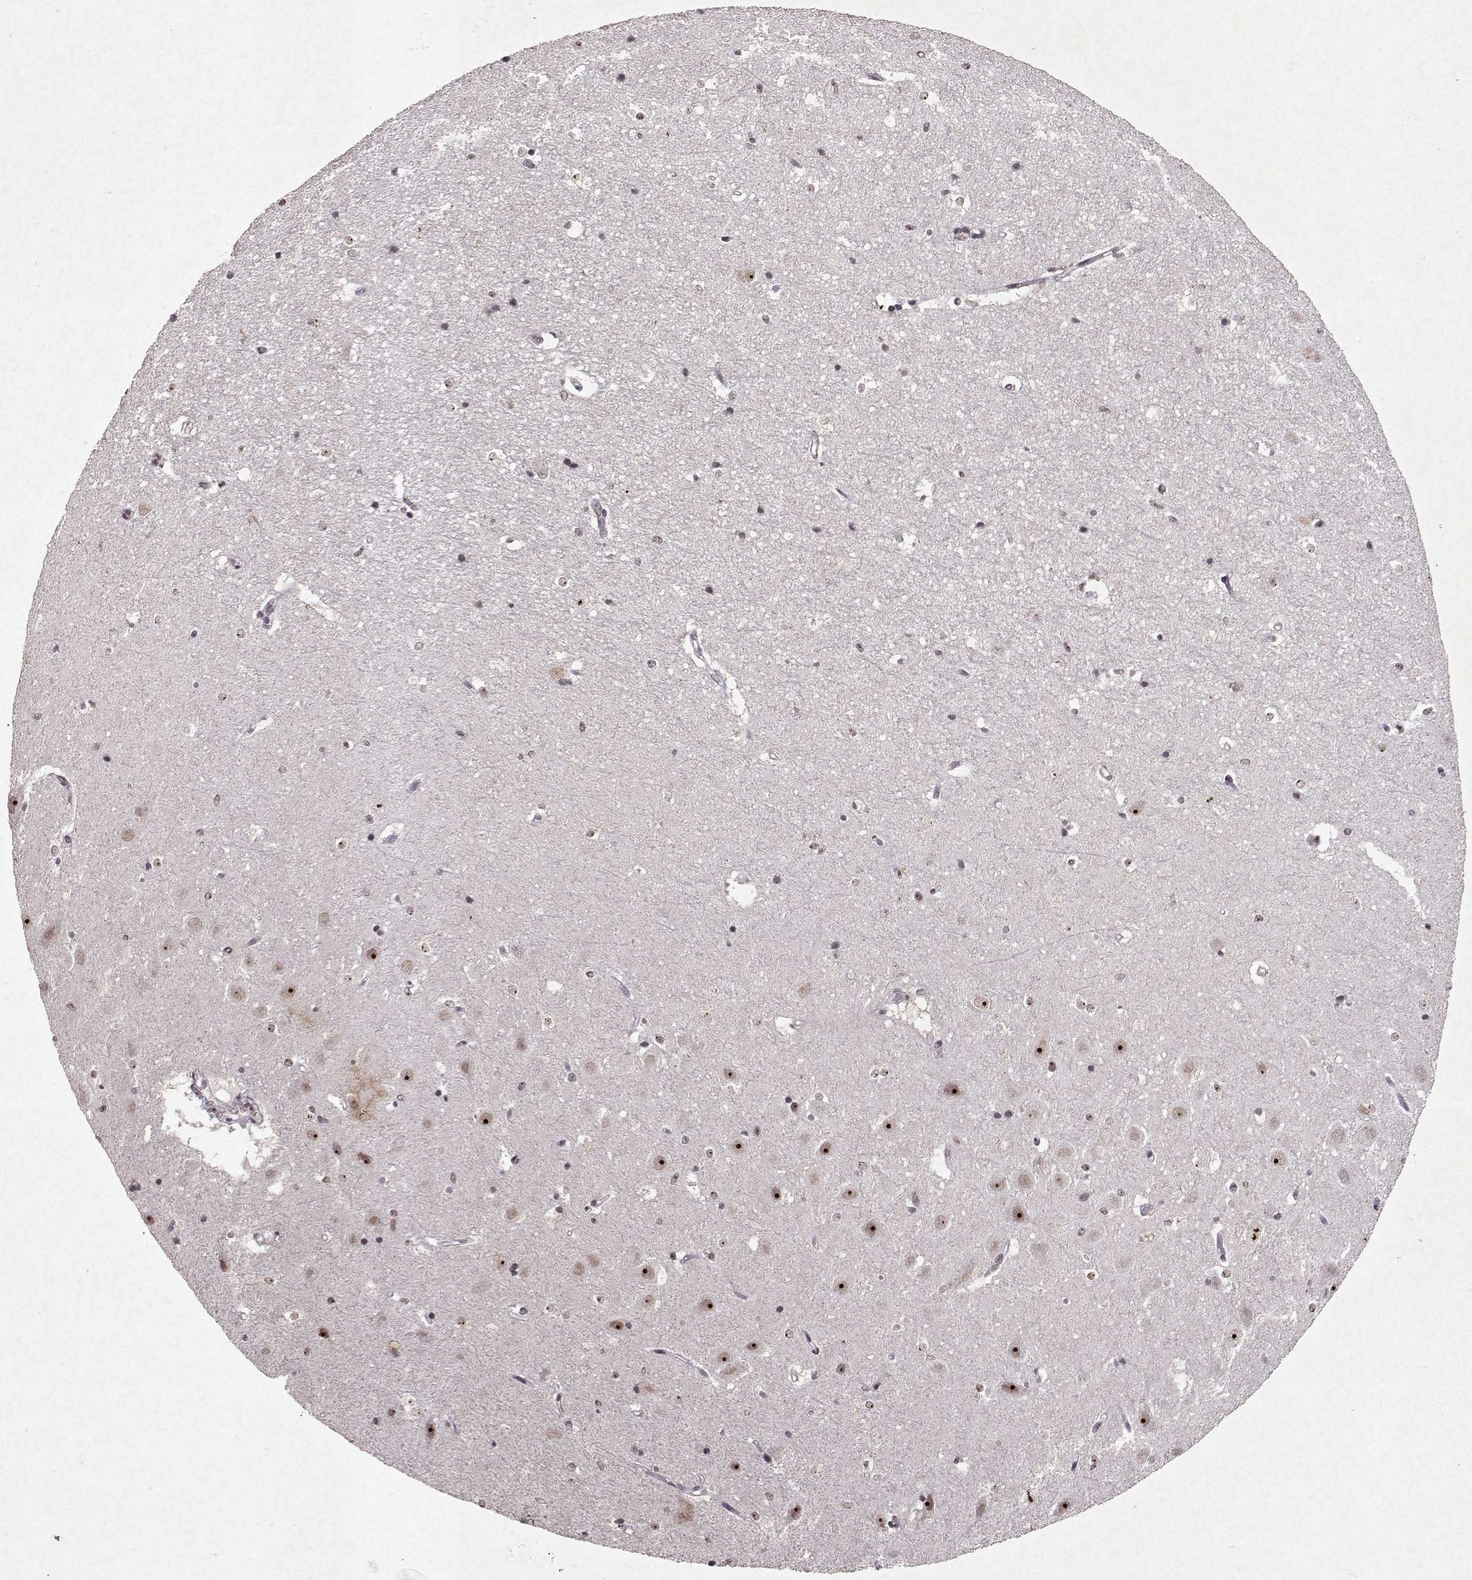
{"staining": {"intensity": "negative", "quantity": "none", "location": "none"}, "tissue": "hippocampus", "cell_type": "Glial cells", "image_type": "normal", "snomed": [{"axis": "morphology", "description": "Normal tissue, NOS"}, {"axis": "topography", "description": "Hippocampus"}], "caption": "This is an immunohistochemistry photomicrograph of unremarkable hippocampus. There is no positivity in glial cells.", "gene": "DDX56", "patient": {"sex": "male", "age": 44}}